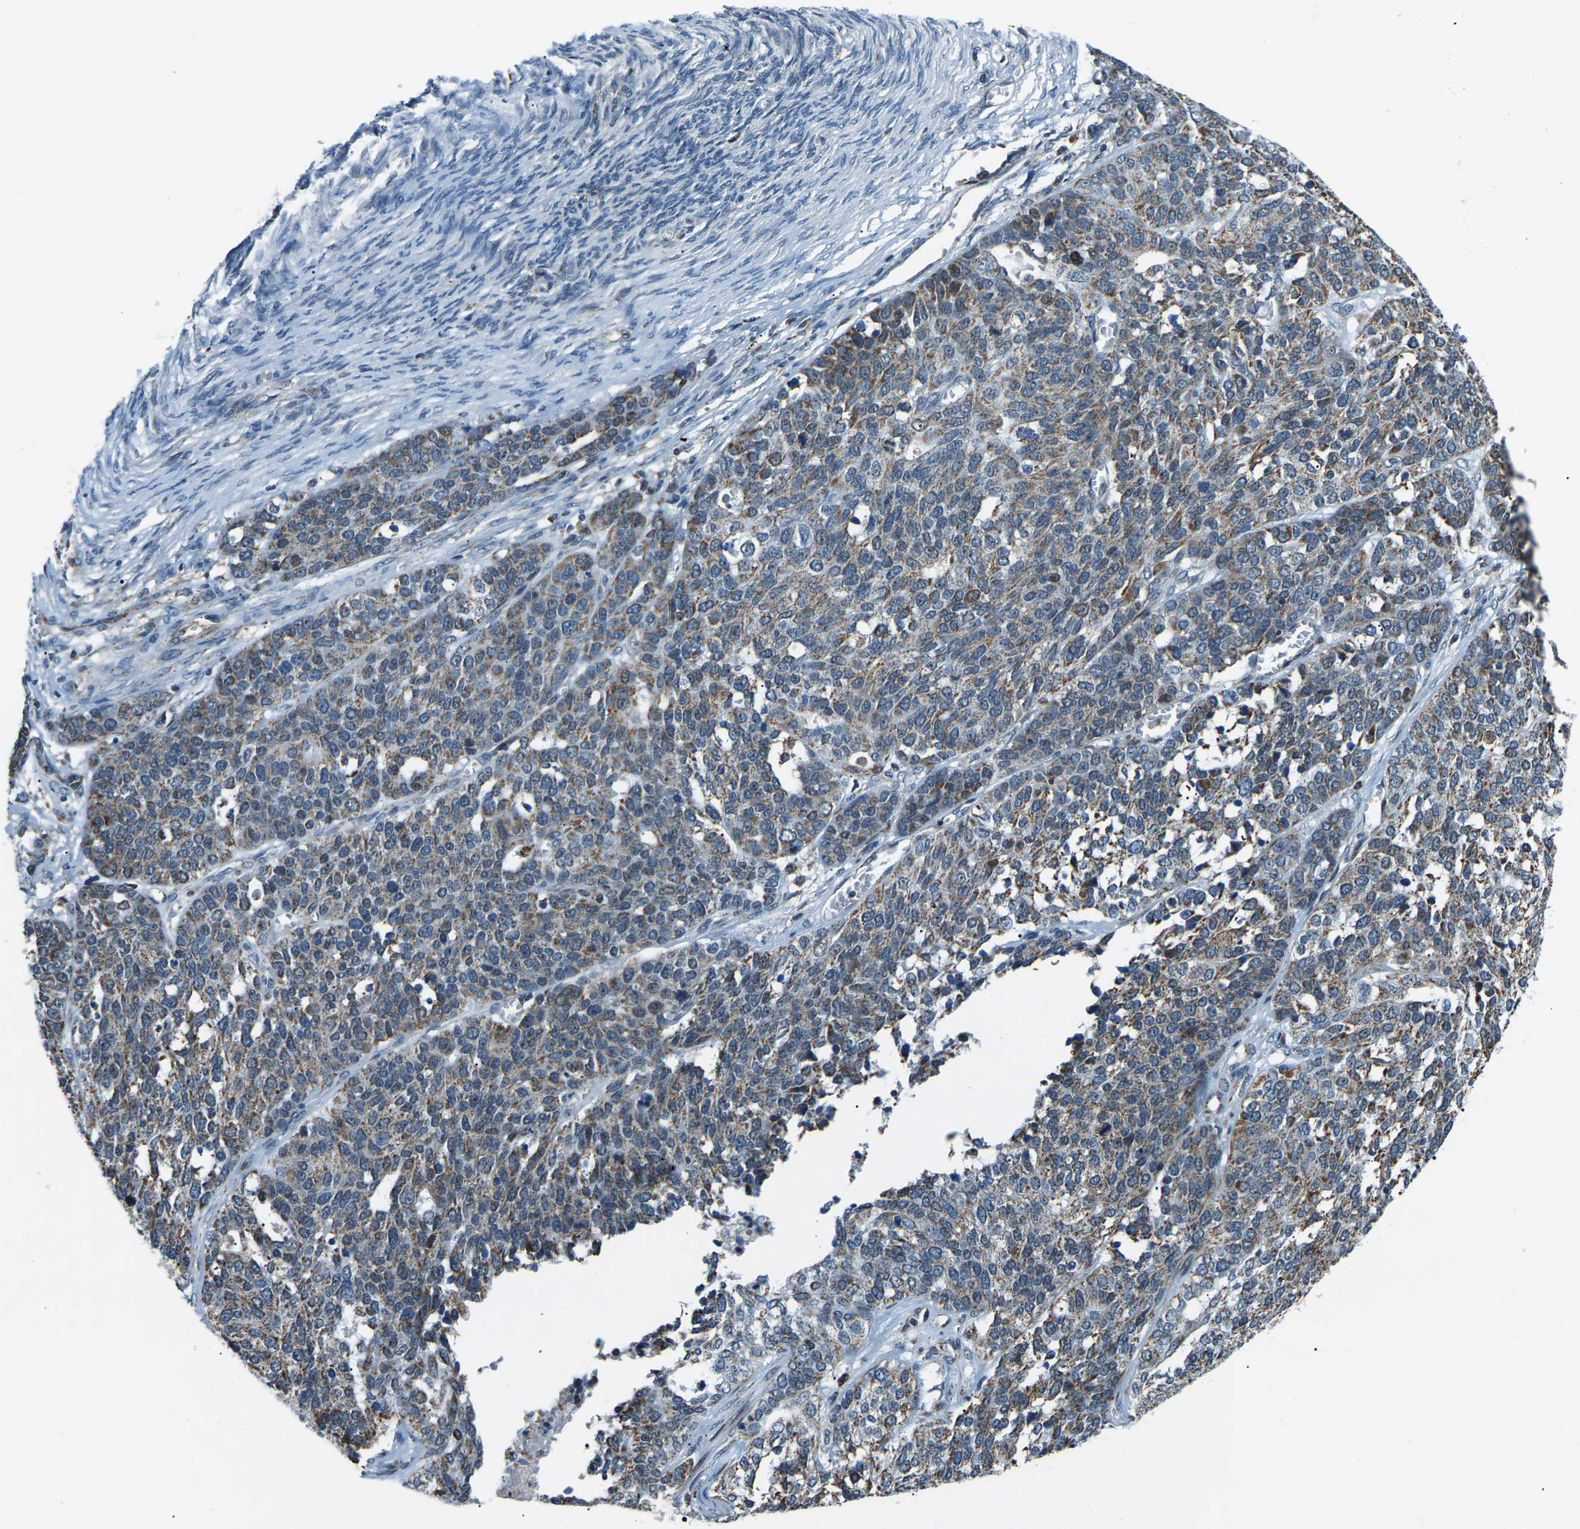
{"staining": {"intensity": "moderate", "quantity": "25%-75%", "location": "cytoplasmic/membranous"}, "tissue": "ovarian cancer", "cell_type": "Tumor cells", "image_type": "cancer", "snomed": [{"axis": "morphology", "description": "Cystadenocarcinoma, serous, NOS"}, {"axis": "topography", "description": "Ovary"}], "caption": "Immunohistochemical staining of serous cystadenocarcinoma (ovarian) reveals moderate cytoplasmic/membranous protein staining in about 25%-75% of tumor cells.", "gene": "RBM33", "patient": {"sex": "female", "age": 44}}